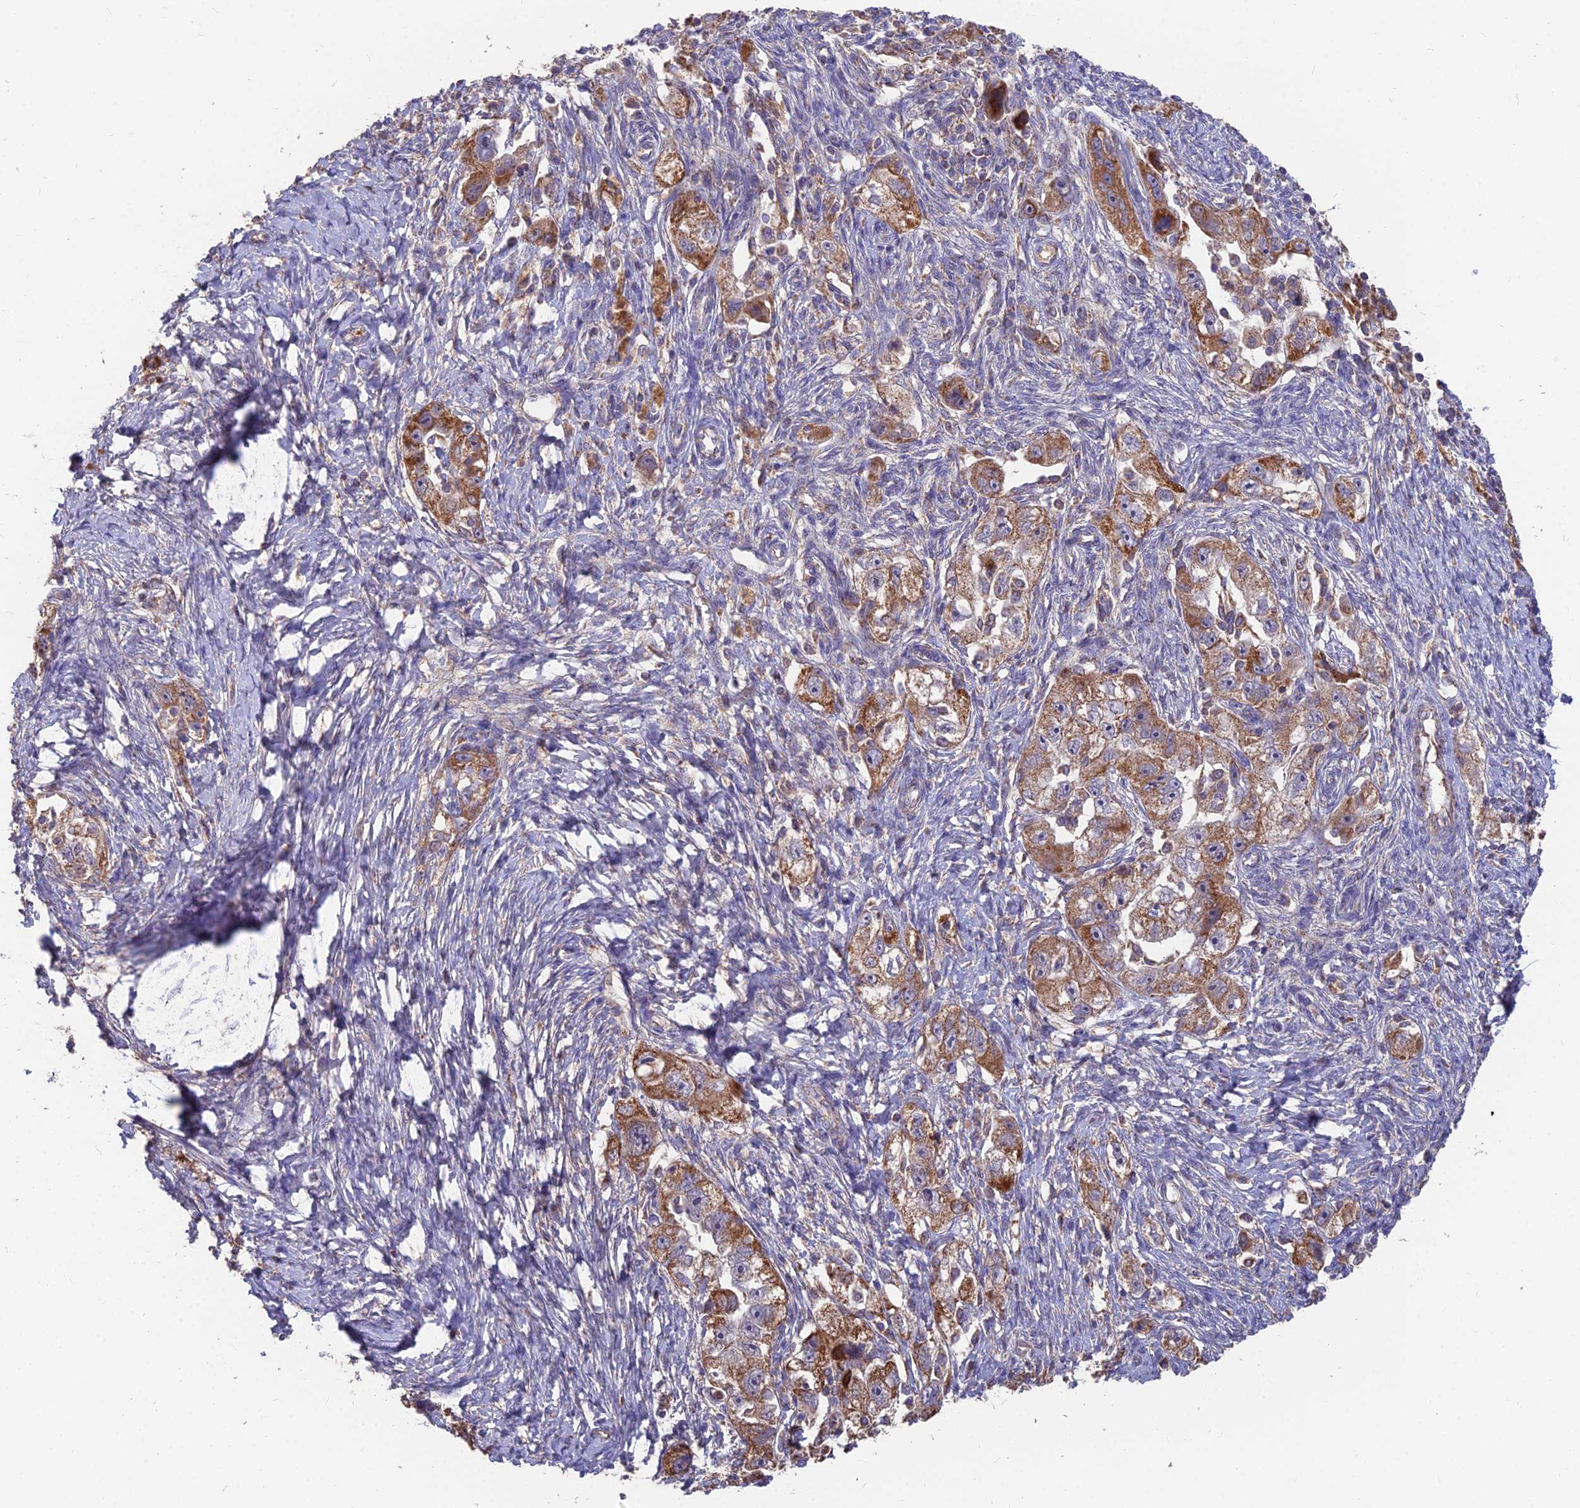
{"staining": {"intensity": "strong", "quantity": "25%-75%", "location": "cytoplasmic/membranous"}, "tissue": "ovarian cancer", "cell_type": "Tumor cells", "image_type": "cancer", "snomed": [{"axis": "morphology", "description": "Carcinoma, NOS"}, {"axis": "morphology", "description": "Cystadenocarcinoma, serous, NOS"}, {"axis": "topography", "description": "Ovary"}], "caption": "A brown stain highlights strong cytoplasmic/membranous expression of a protein in serous cystadenocarcinoma (ovarian) tumor cells.", "gene": "IFT22", "patient": {"sex": "female", "age": 69}}